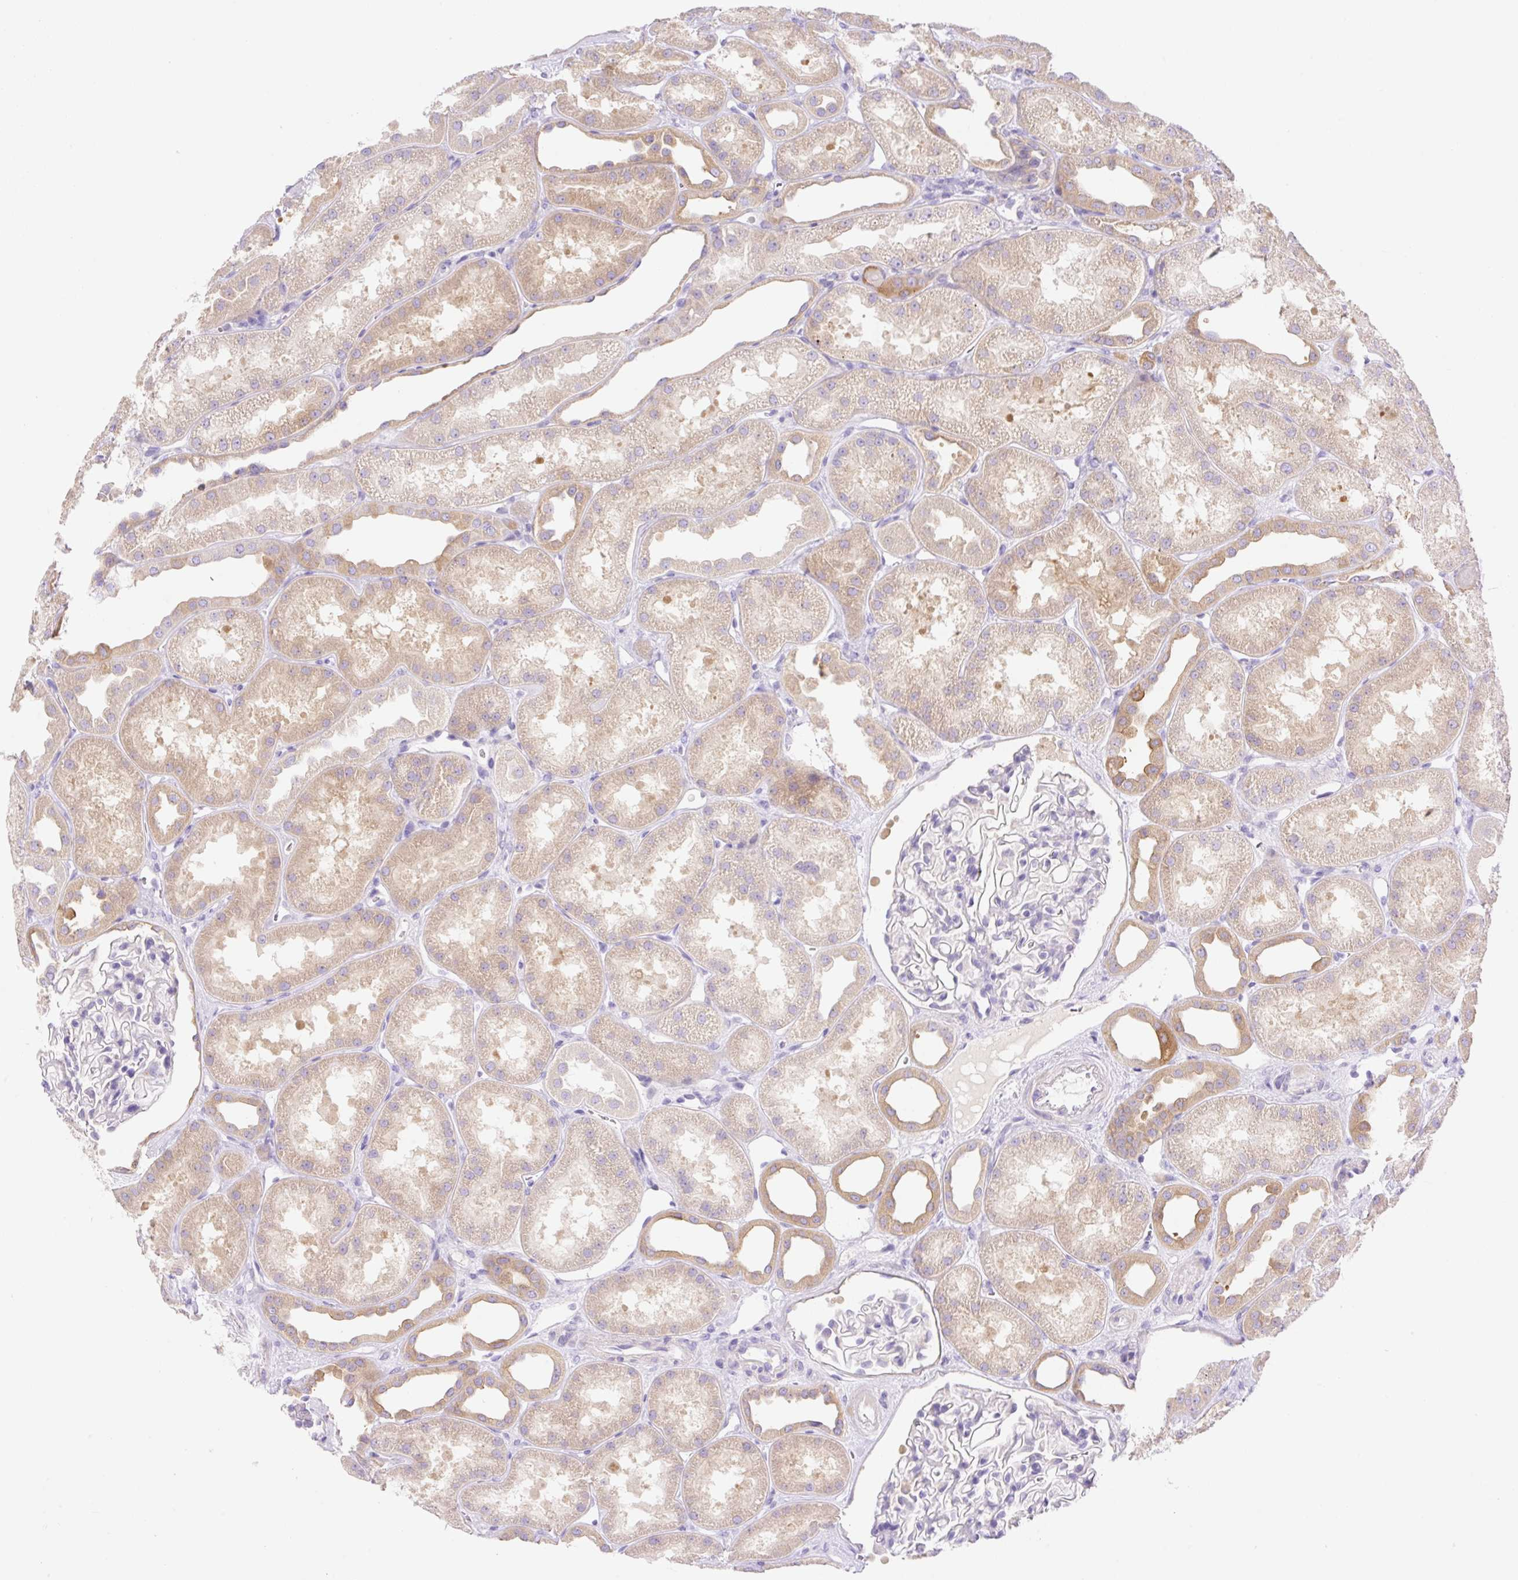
{"staining": {"intensity": "negative", "quantity": "none", "location": "none"}, "tissue": "kidney", "cell_type": "Cells in glomeruli", "image_type": "normal", "snomed": [{"axis": "morphology", "description": "Normal tissue, NOS"}, {"axis": "topography", "description": "Kidney"}], "caption": "Cells in glomeruli are negative for brown protein staining in normal kidney. (DAB (3,3'-diaminobenzidine) immunohistochemistry (IHC) with hematoxylin counter stain).", "gene": "DENND5A", "patient": {"sex": "male", "age": 61}}